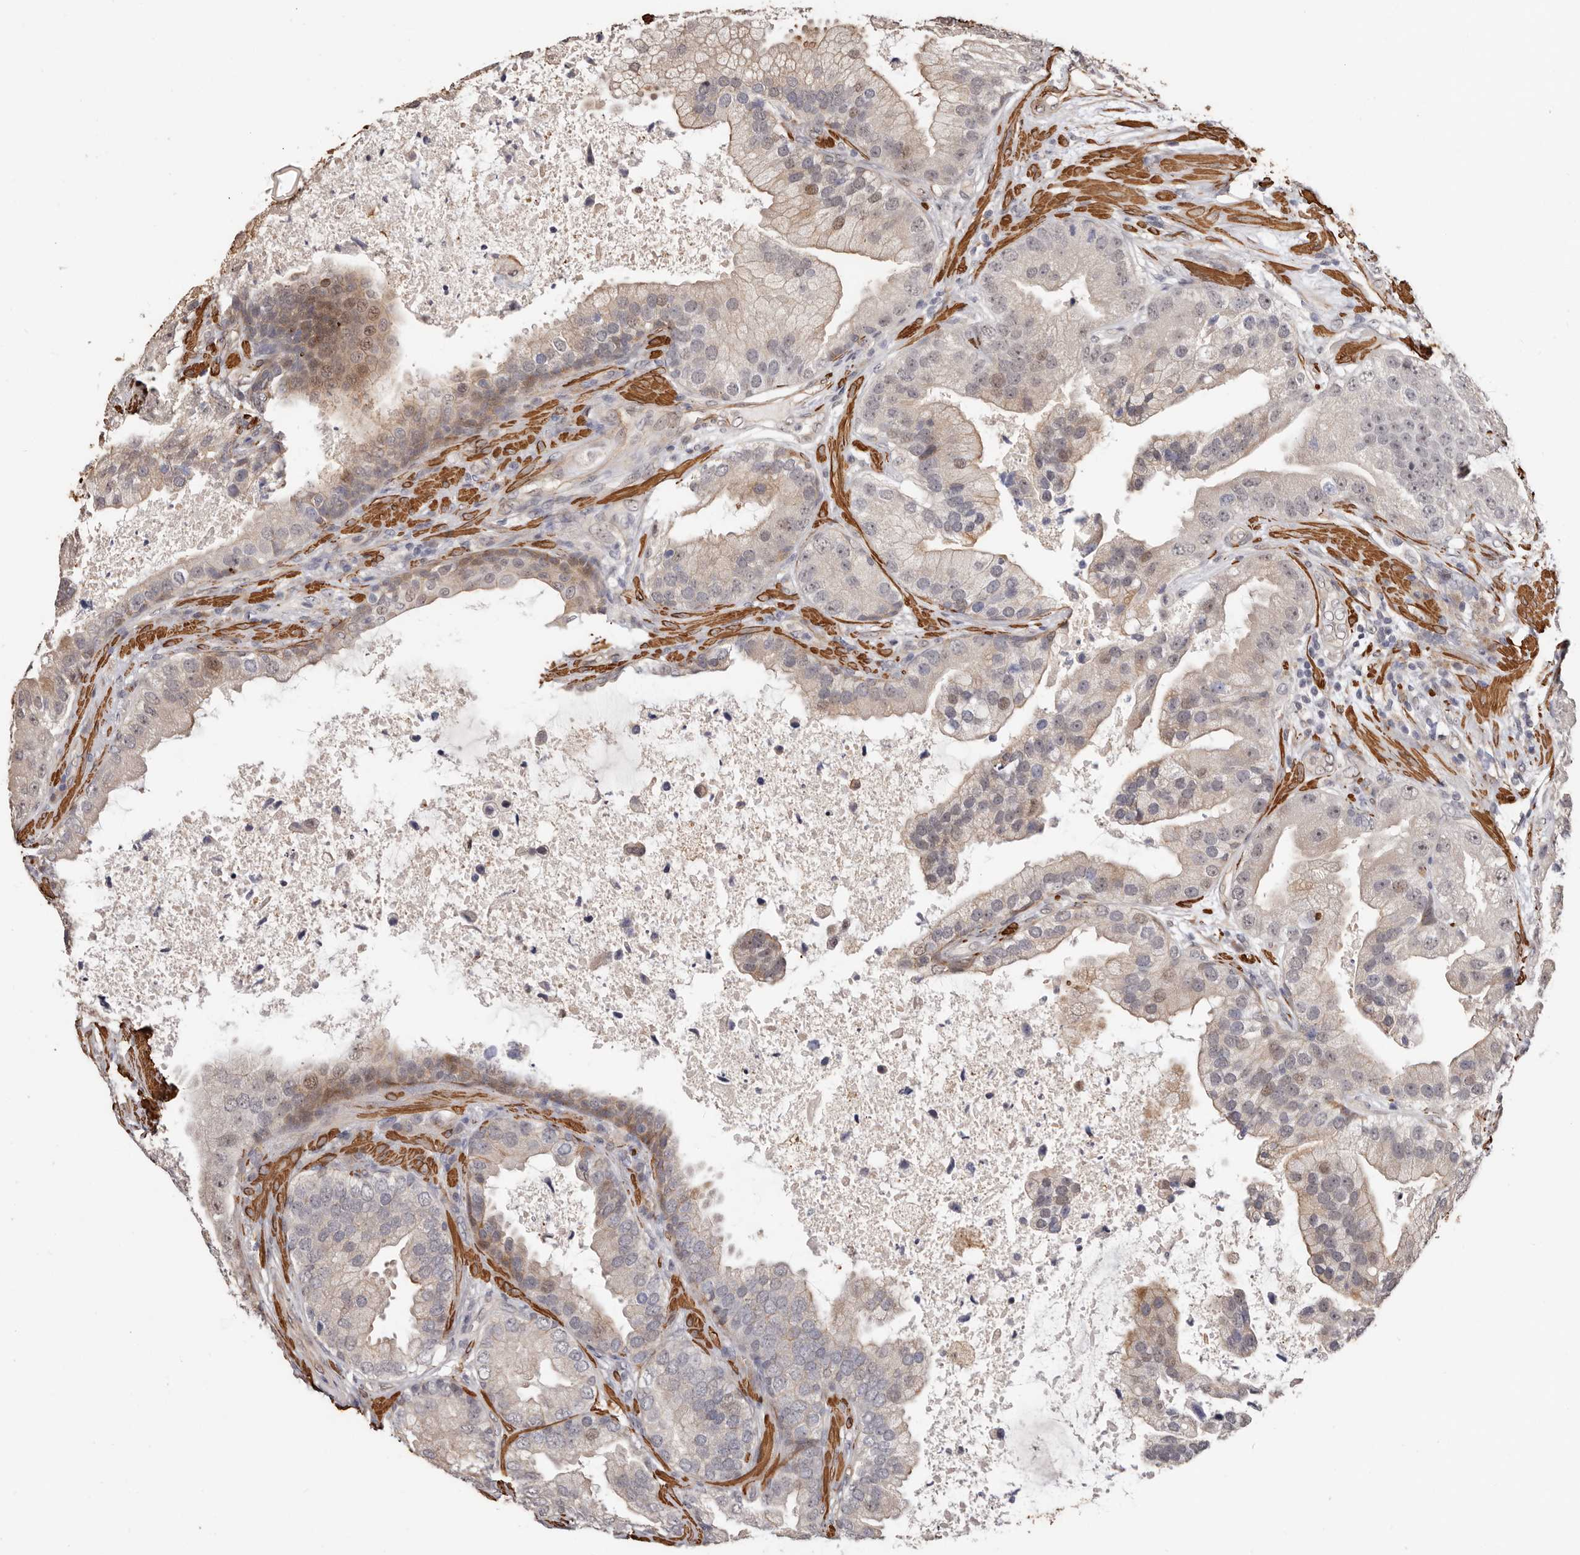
{"staining": {"intensity": "weak", "quantity": "<25%", "location": "cytoplasmic/membranous,nuclear"}, "tissue": "prostate cancer", "cell_type": "Tumor cells", "image_type": "cancer", "snomed": [{"axis": "morphology", "description": "Adenocarcinoma, High grade"}, {"axis": "topography", "description": "Prostate"}], "caption": "Histopathology image shows no significant protein expression in tumor cells of adenocarcinoma (high-grade) (prostate). Nuclei are stained in blue.", "gene": "TRIP13", "patient": {"sex": "male", "age": 70}}